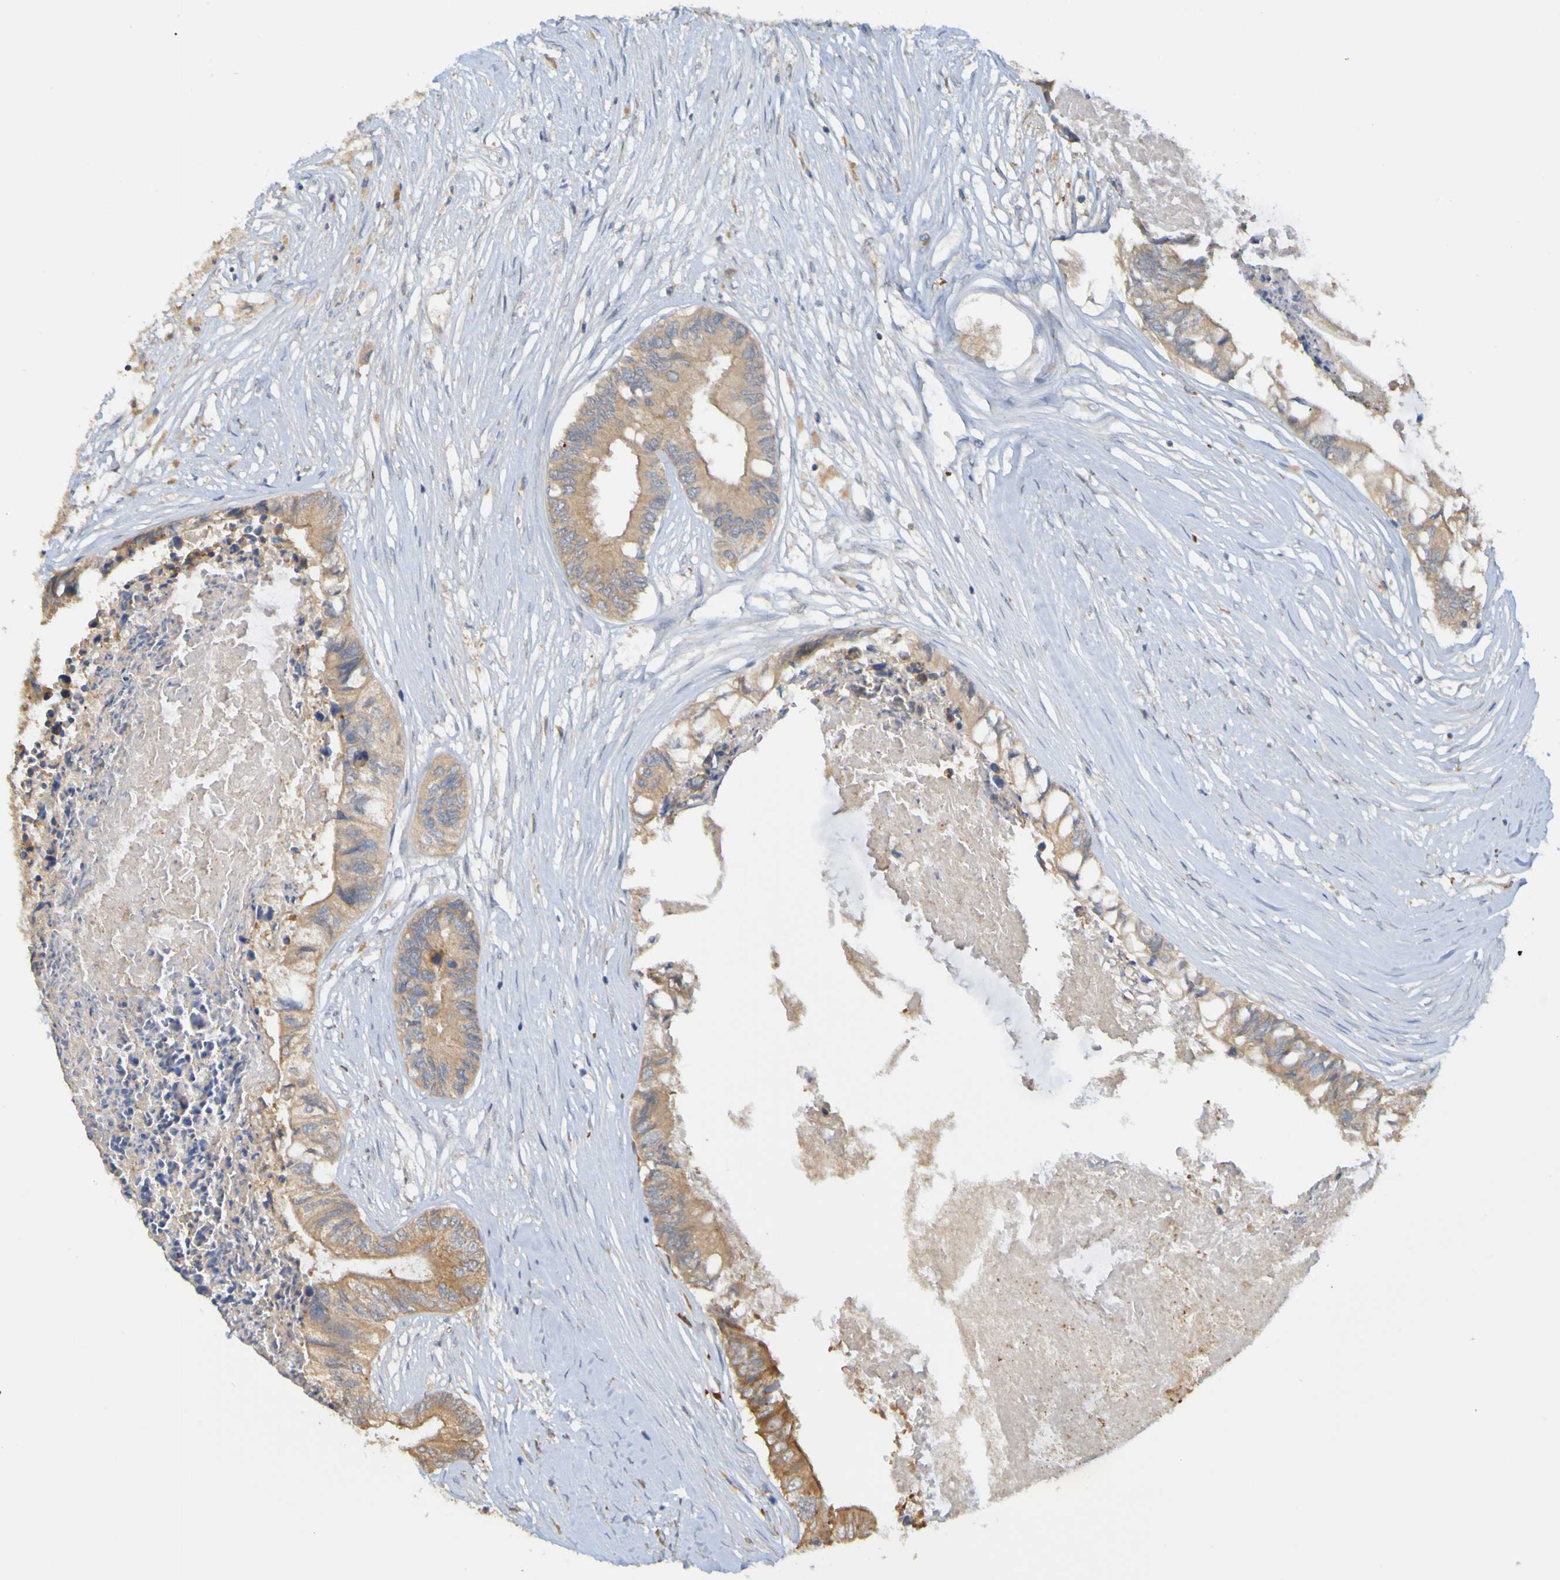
{"staining": {"intensity": "moderate", "quantity": ">75%", "location": "cytoplasmic/membranous"}, "tissue": "colorectal cancer", "cell_type": "Tumor cells", "image_type": "cancer", "snomed": [{"axis": "morphology", "description": "Adenocarcinoma, NOS"}, {"axis": "topography", "description": "Rectum"}], "caption": "There is medium levels of moderate cytoplasmic/membranous positivity in tumor cells of colorectal adenocarcinoma, as demonstrated by immunohistochemical staining (brown color).", "gene": "NAV2", "patient": {"sex": "male", "age": 63}}